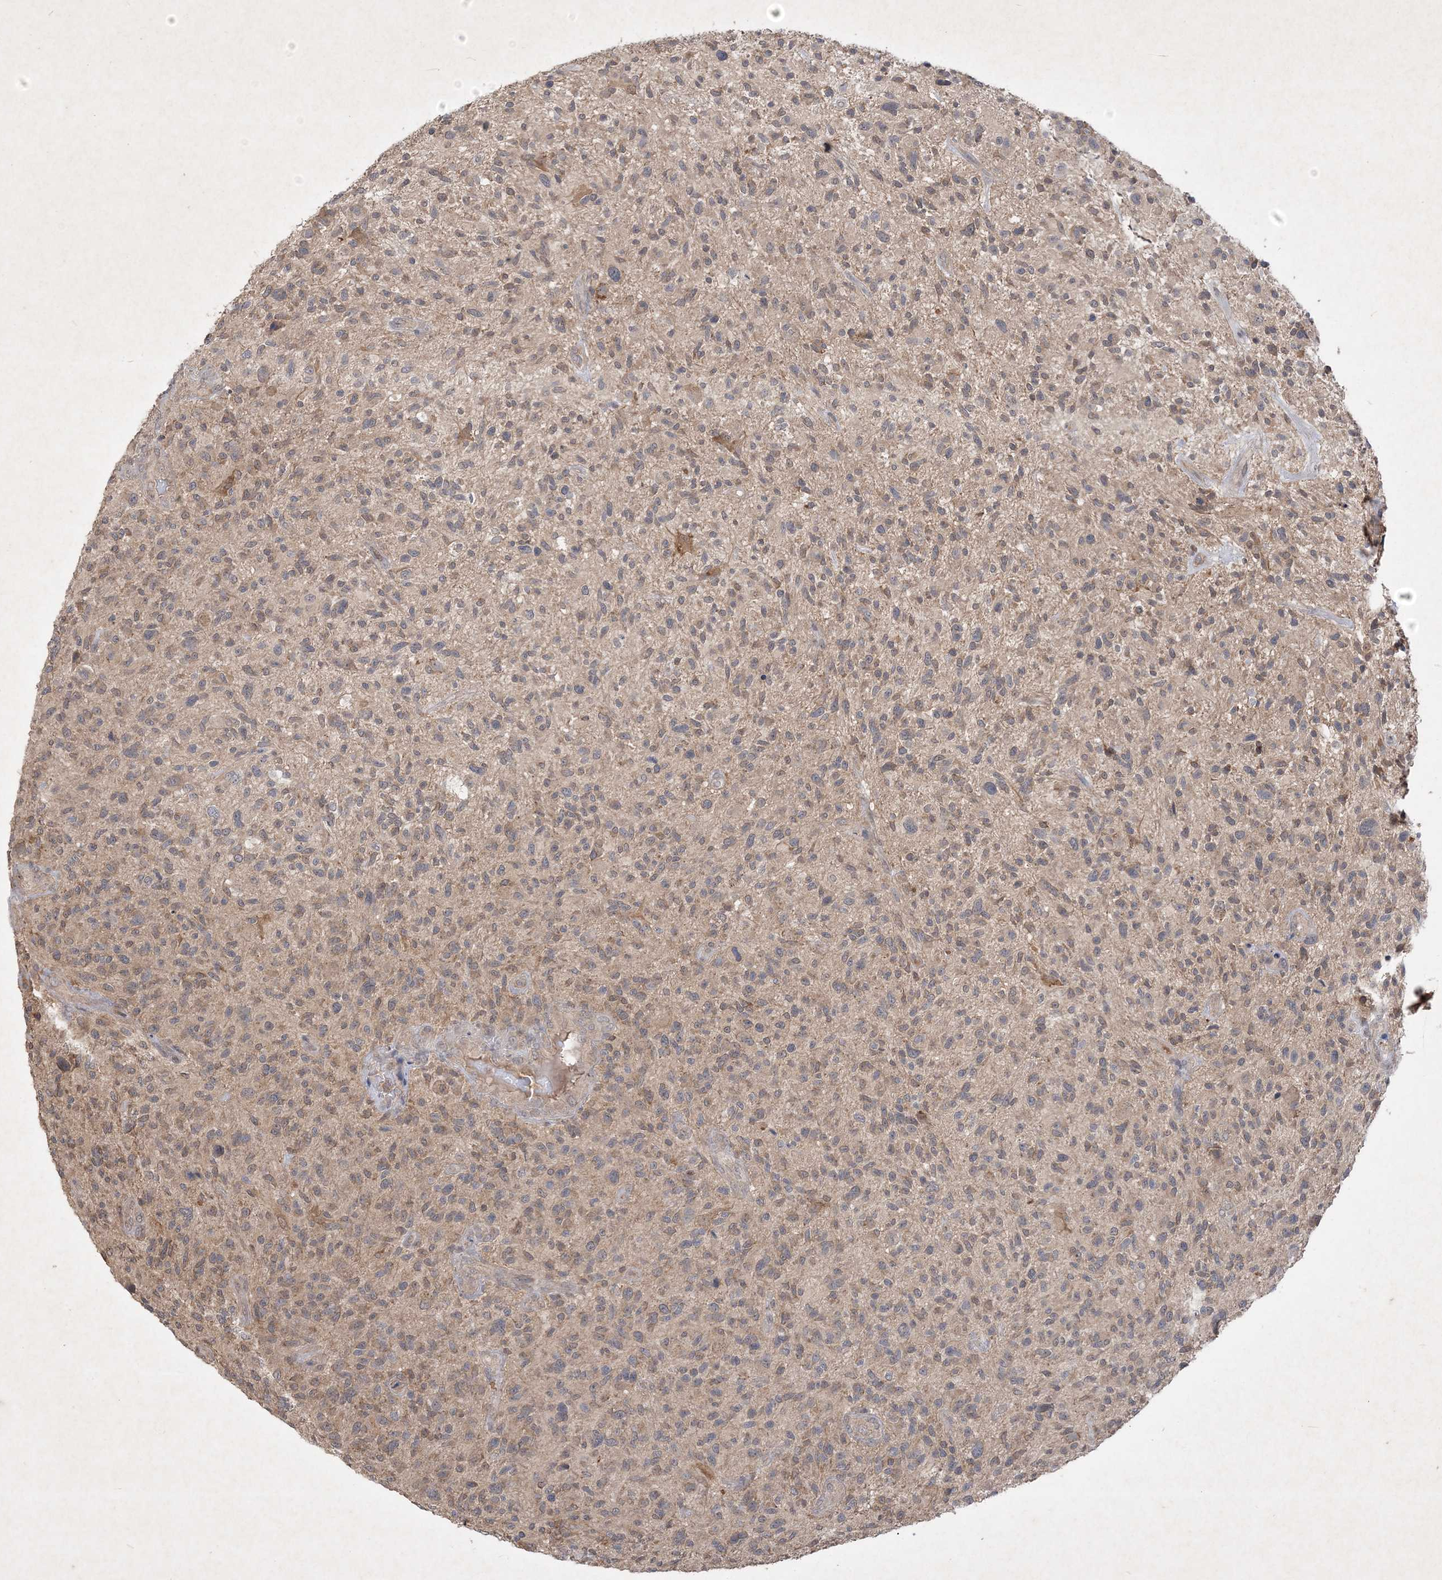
{"staining": {"intensity": "weak", "quantity": "<25%", "location": "cytoplasmic/membranous"}, "tissue": "glioma", "cell_type": "Tumor cells", "image_type": "cancer", "snomed": [{"axis": "morphology", "description": "Glioma, malignant, High grade"}, {"axis": "topography", "description": "Brain"}], "caption": "The micrograph demonstrates no significant positivity in tumor cells of glioma.", "gene": "AKR7A2", "patient": {"sex": "male", "age": 47}}